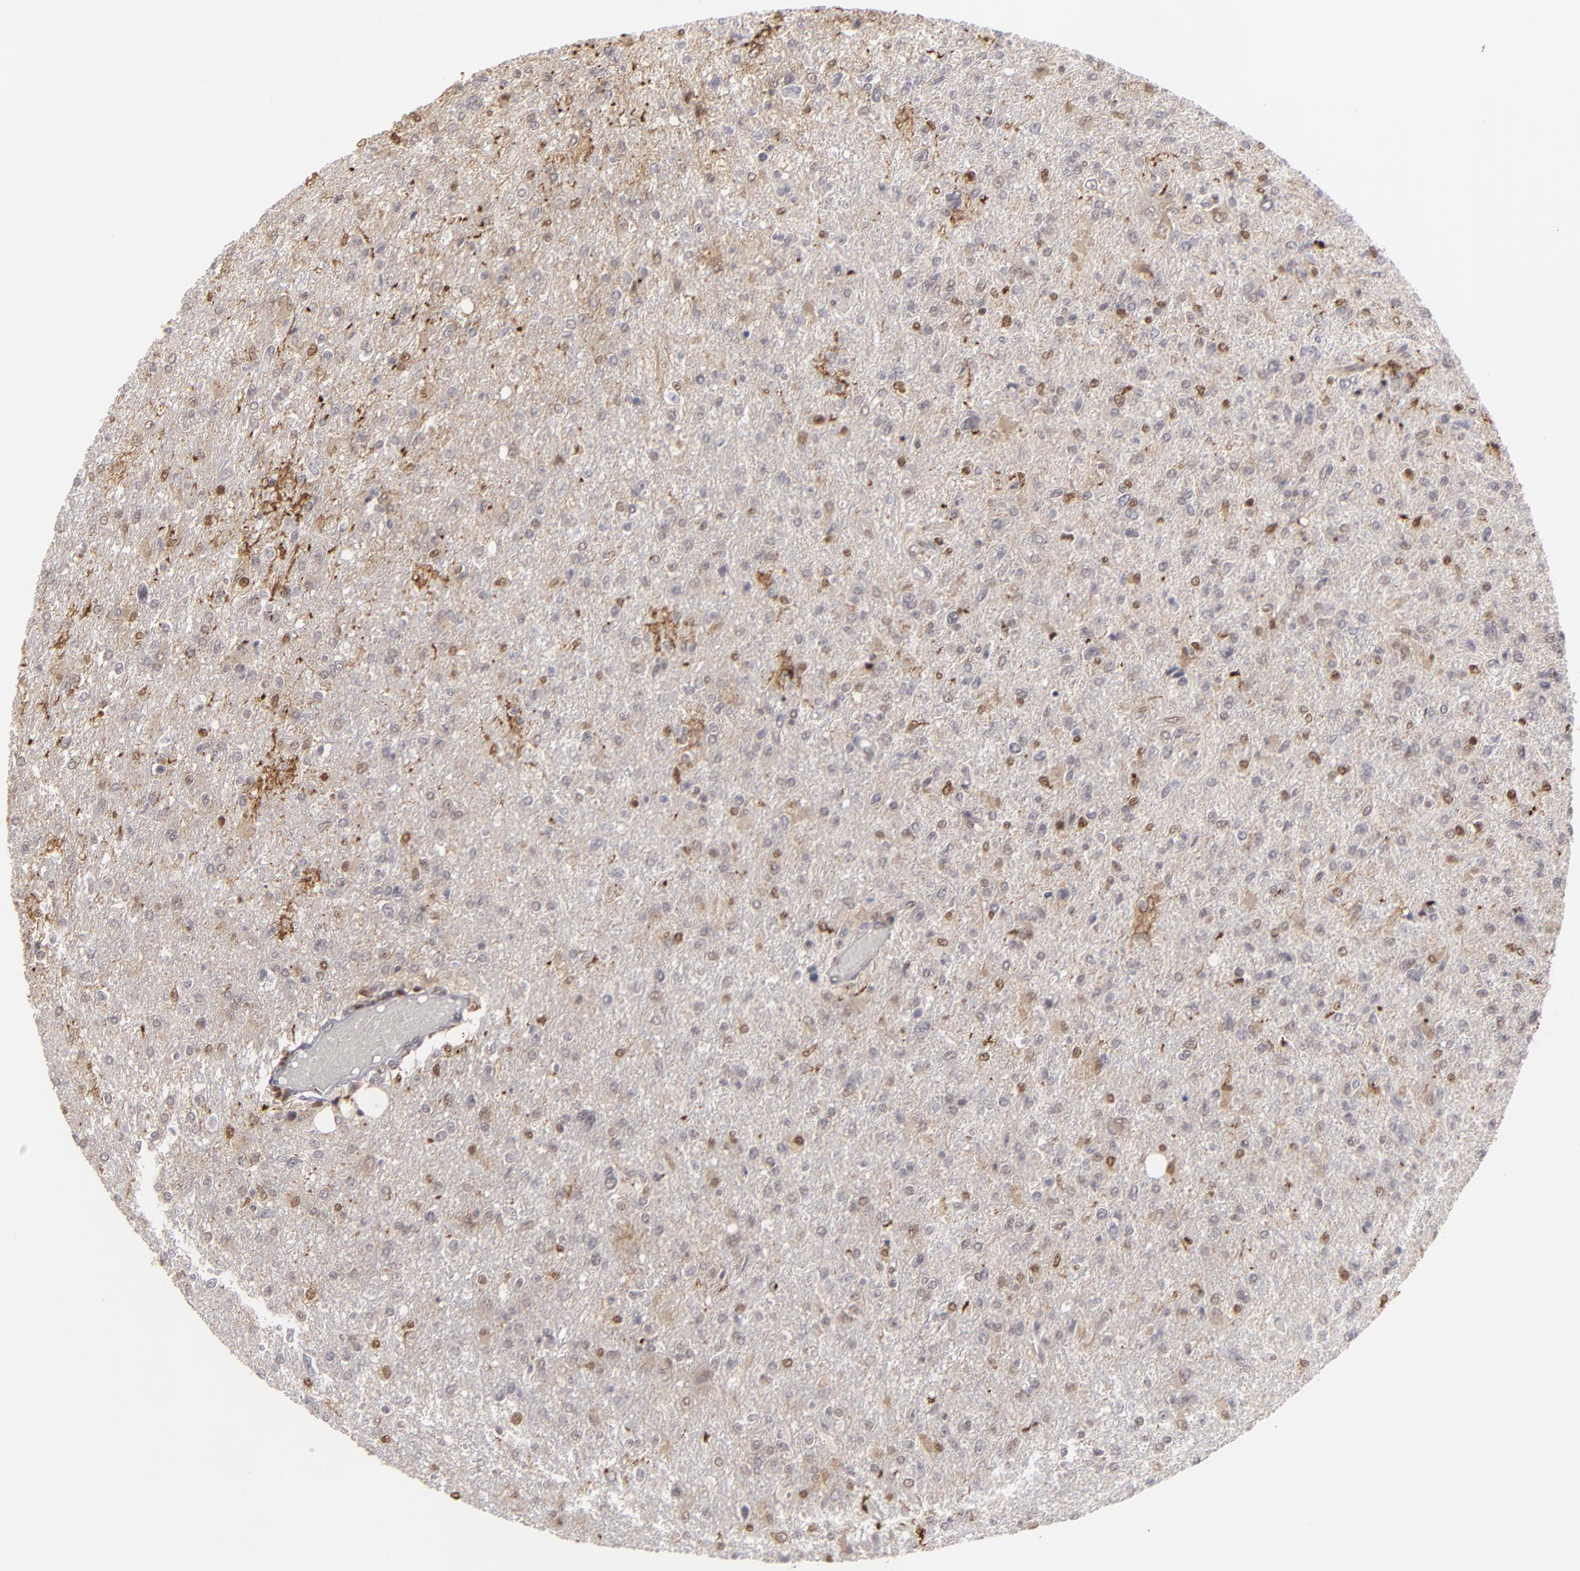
{"staining": {"intensity": "weak", "quantity": "<25%", "location": "cytoplasmic/membranous,nuclear"}, "tissue": "glioma", "cell_type": "Tumor cells", "image_type": "cancer", "snomed": [{"axis": "morphology", "description": "Glioma, malignant, High grade"}, {"axis": "topography", "description": "Cerebral cortex"}], "caption": "Micrograph shows no protein positivity in tumor cells of glioma tissue.", "gene": "GSR", "patient": {"sex": "male", "age": 76}}